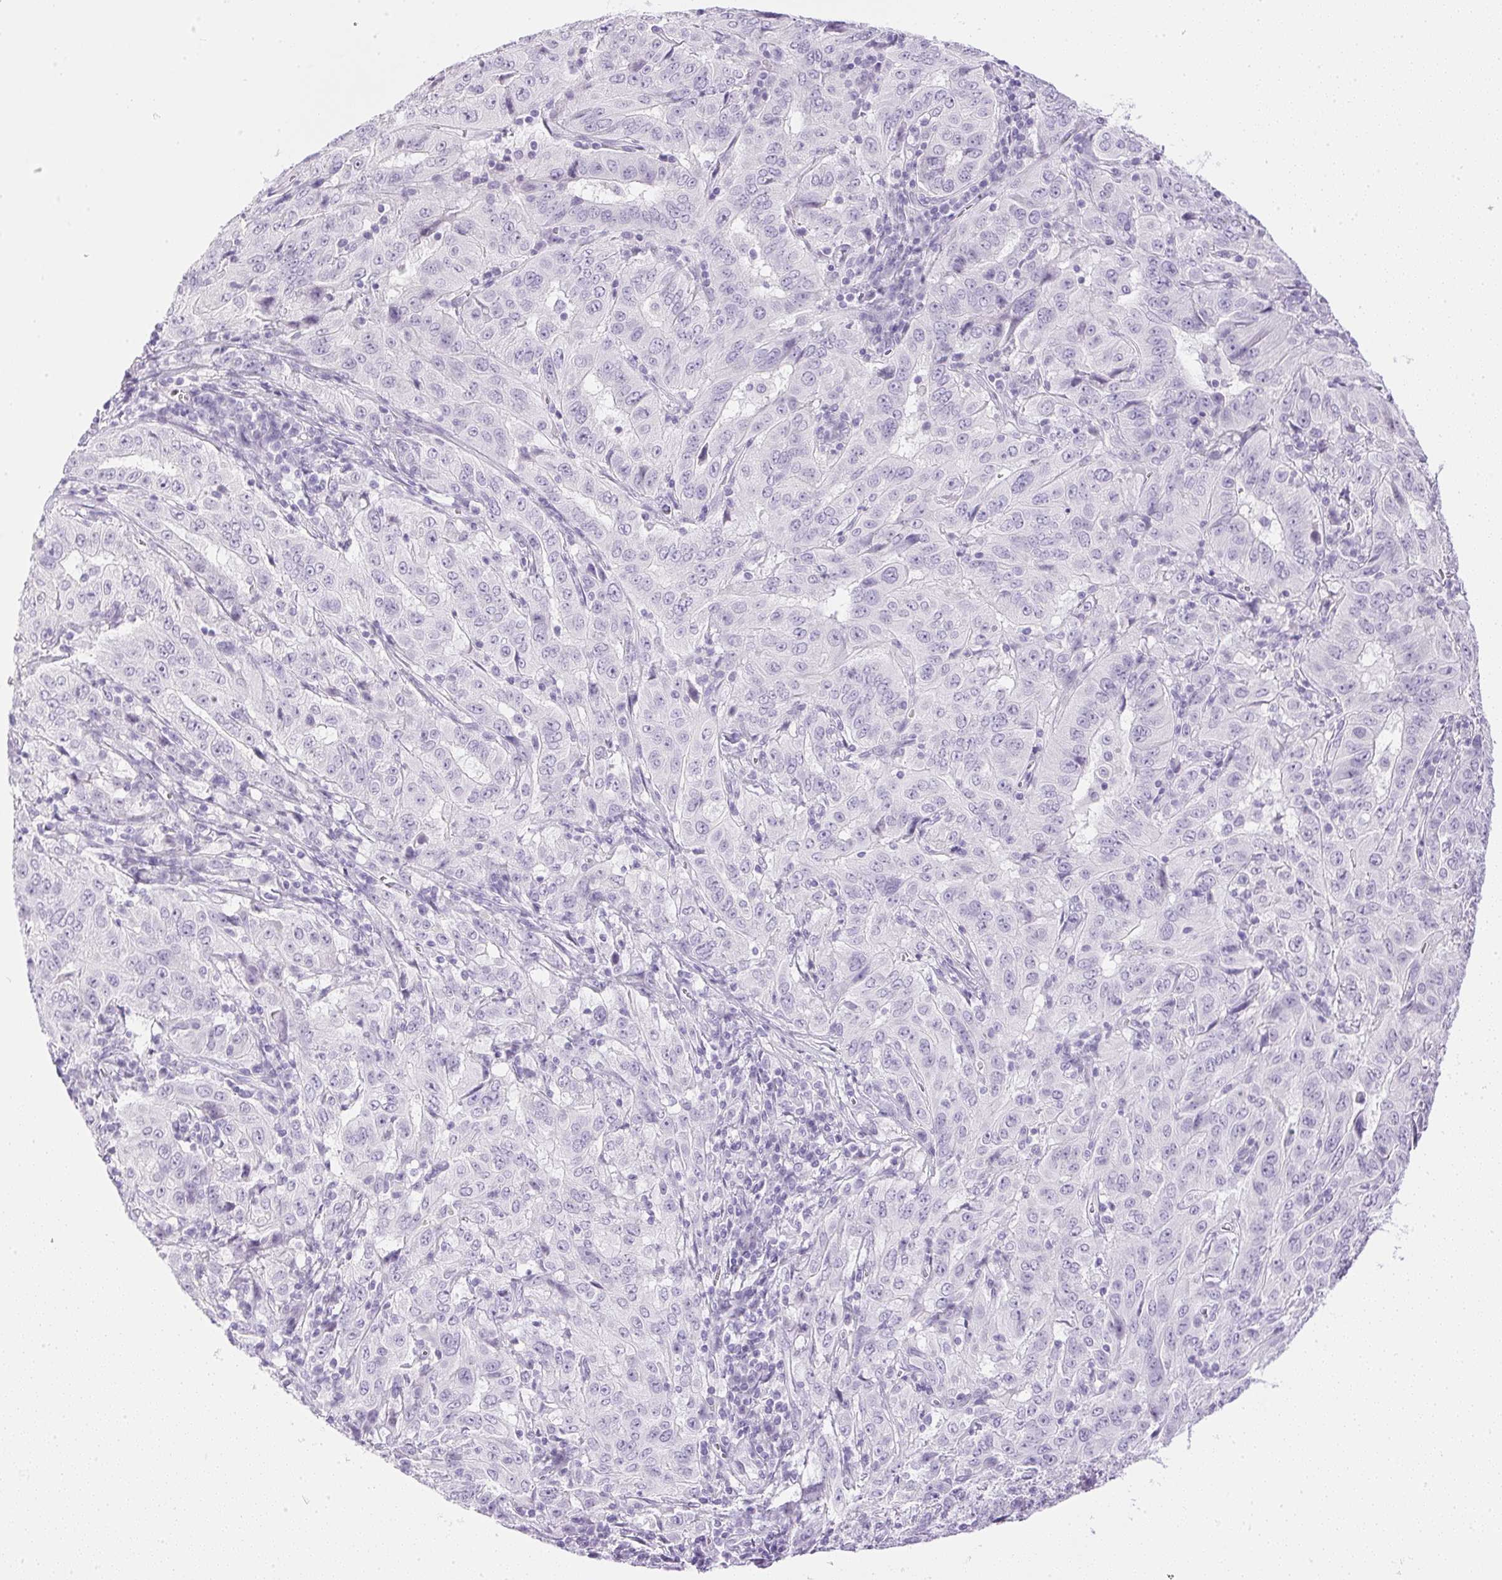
{"staining": {"intensity": "negative", "quantity": "none", "location": "none"}, "tissue": "pancreatic cancer", "cell_type": "Tumor cells", "image_type": "cancer", "snomed": [{"axis": "morphology", "description": "Adenocarcinoma, NOS"}, {"axis": "topography", "description": "Pancreas"}], "caption": "A micrograph of human pancreatic cancer is negative for staining in tumor cells. (DAB immunohistochemistry (IHC), high magnification).", "gene": "CPB1", "patient": {"sex": "male", "age": 63}}